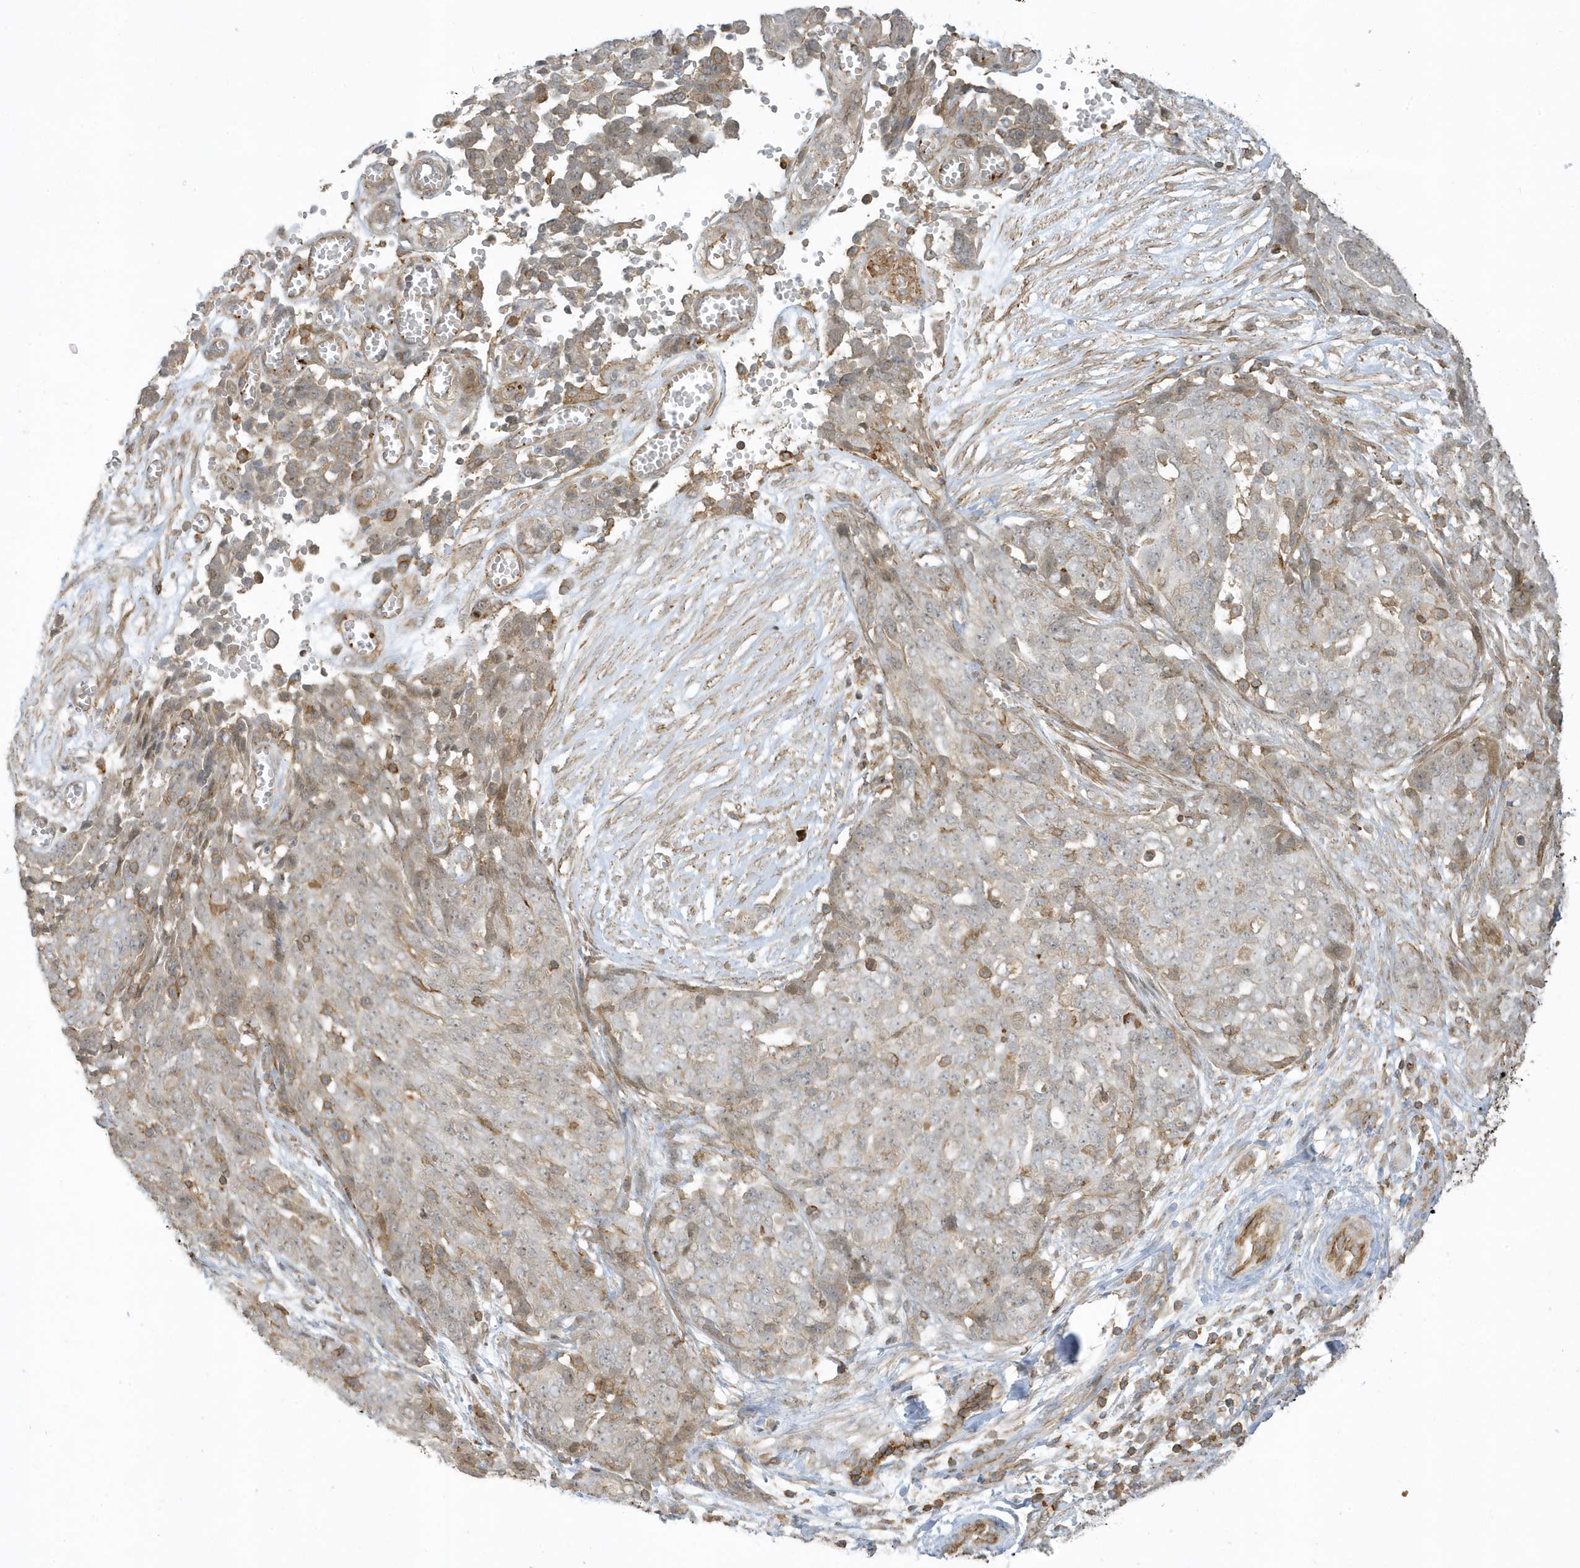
{"staining": {"intensity": "moderate", "quantity": "<25%", "location": "cytoplasmic/membranous"}, "tissue": "ovarian cancer", "cell_type": "Tumor cells", "image_type": "cancer", "snomed": [{"axis": "morphology", "description": "Cystadenocarcinoma, serous, NOS"}, {"axis": "topography", "description": "Soft tissue"}, {"axis": "topography", "description": "Ovary"}], "caption": "DAB immunohistochemical staining of human serous cystadenocarcinoma (ovarian) exhibits moderate cytoplasmic/membranous protein expression in about <25% of tumor cells.", "gene": "ZBTB8A", "patient": {"sex": "female", "age": 57}}